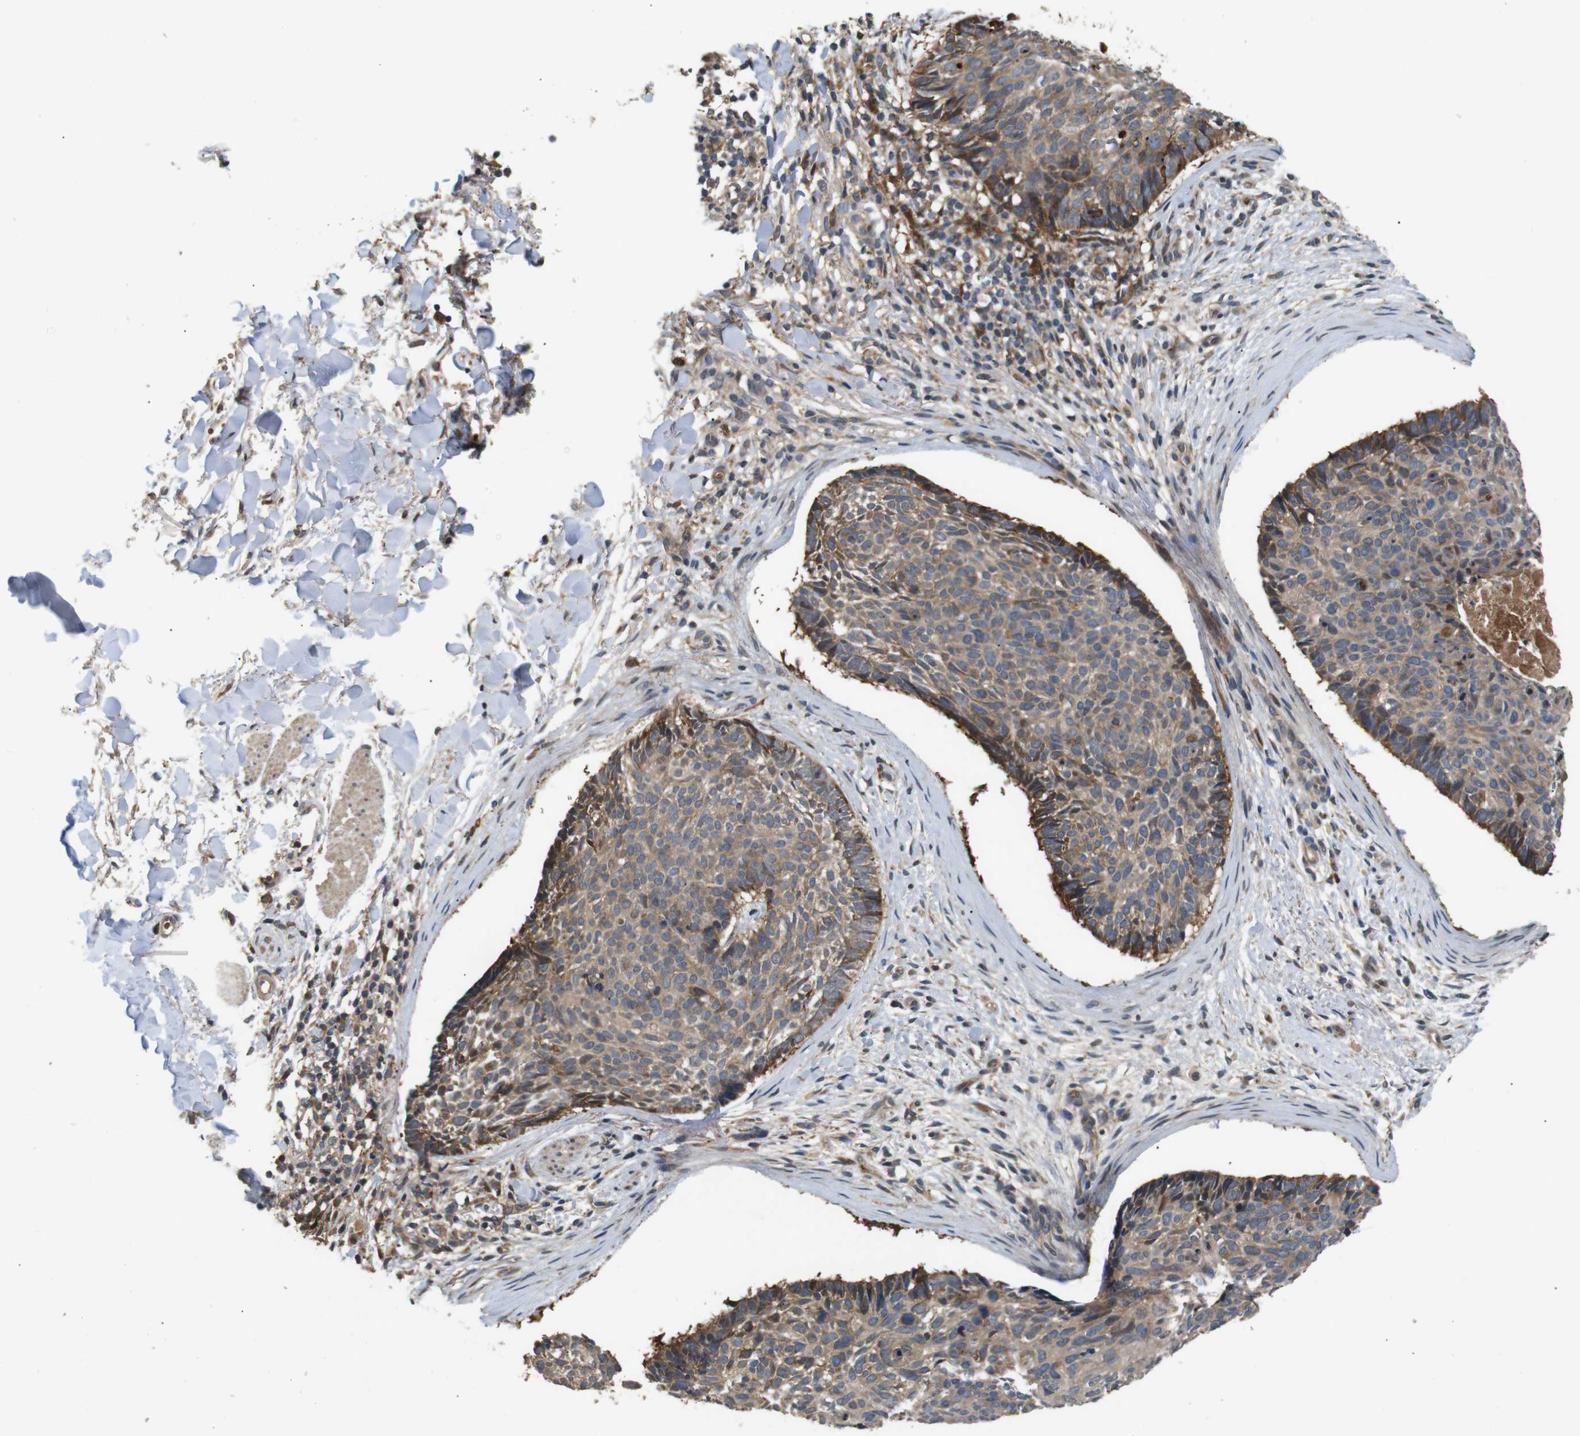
{"staining": {"intensity": "moderate", "quantity": ">75%", "location": "cytoplasmic/membranous"}, "tissue": "skin cancer", "cell_type": "Tumor cells", "image_type": "cancer", "snomed": [{"axis": "morphology", "description": "Normal tissue, NOS"}, {"axis": "morphology", "description": "Basal cell carcinoma"}, {"axis": "topography", "description": "Skin"}], "caption": "Protein staining of basal cell carcinoma (skin) tissue displays moderate cytoplasmic/membranous expression in about >75% of tumor cells.", "gene": "EPHB2", "patient": {"sex": "female", "age": 56}}